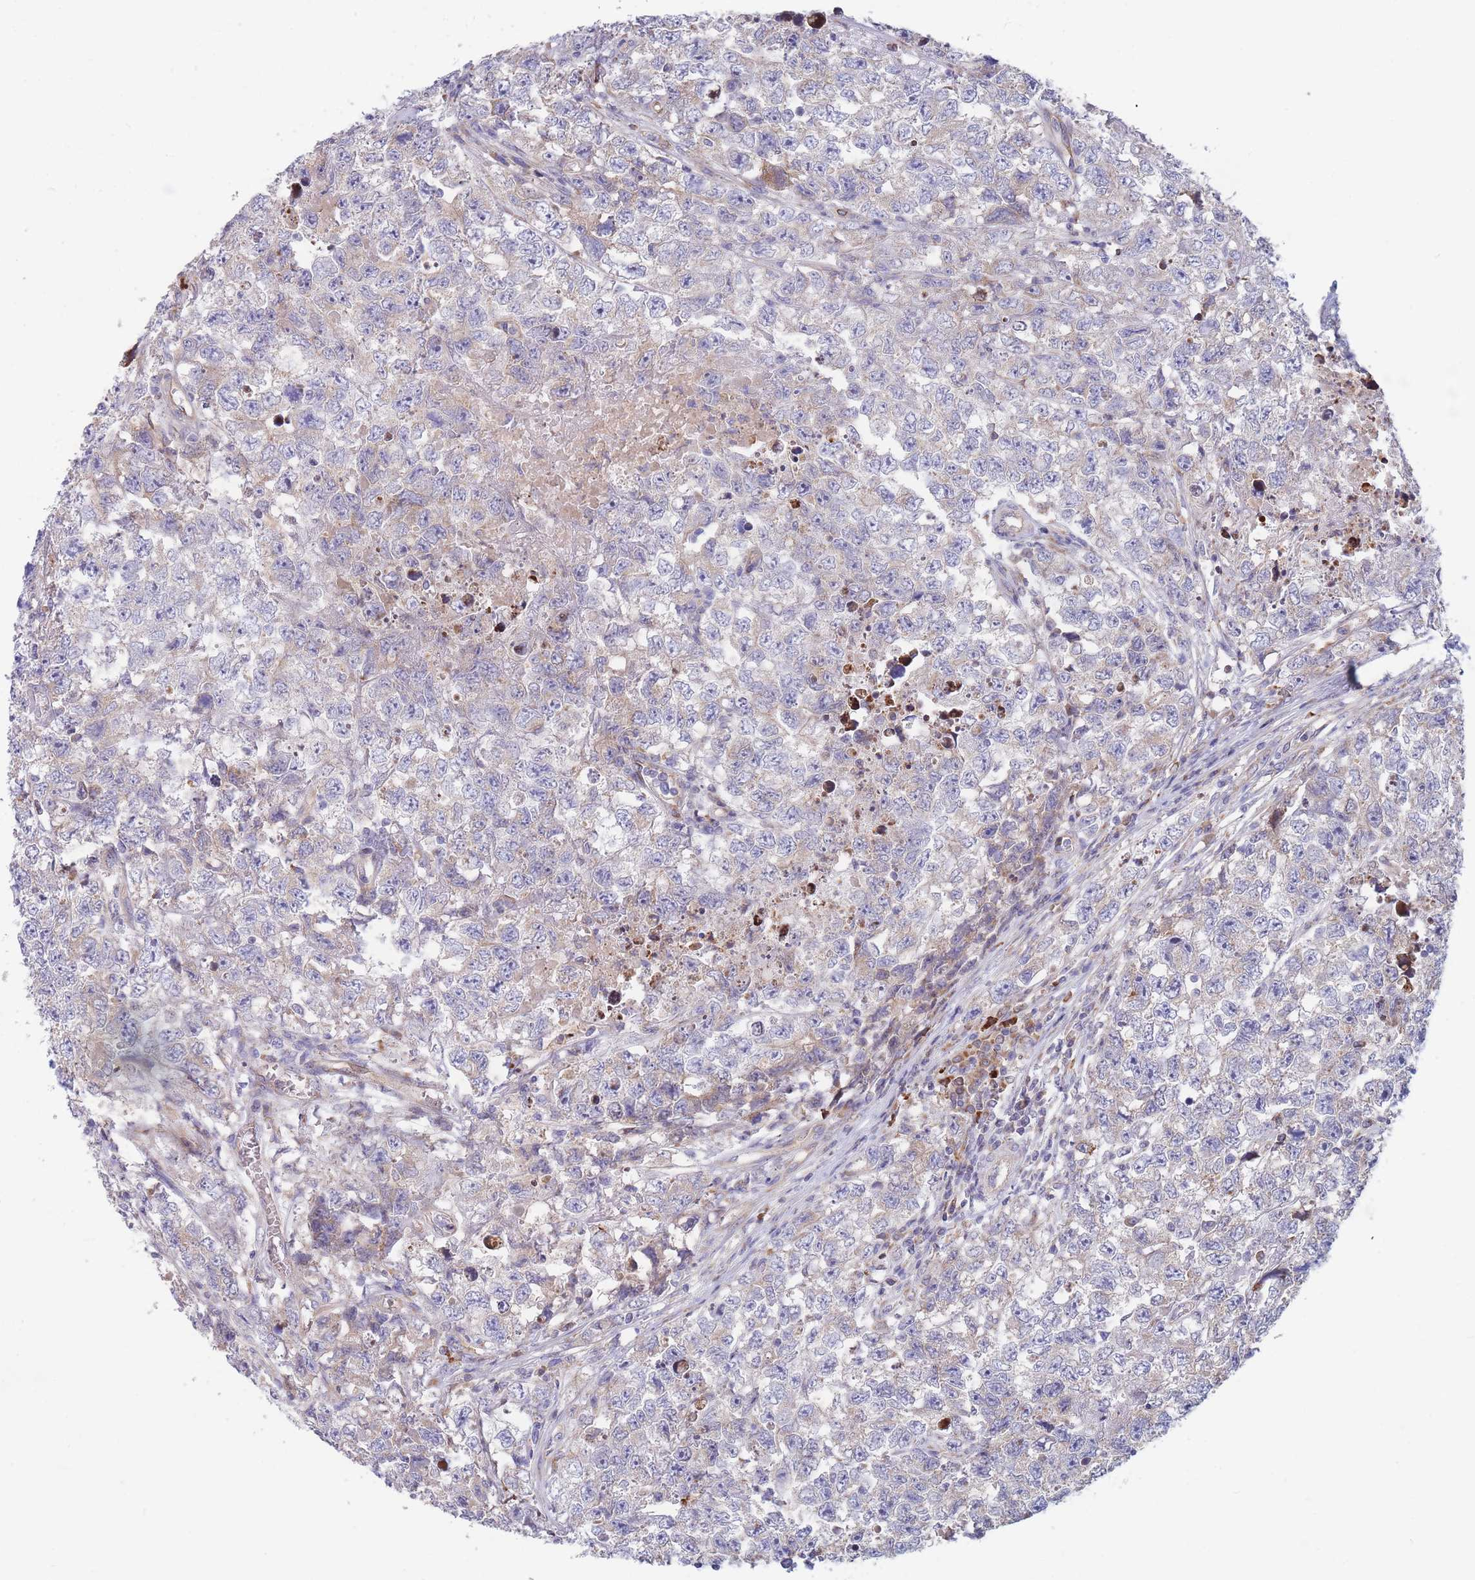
{"staining": {"intensity": "negative", "quantity": "none", "location": "none"}, "tissue": "testis cancer", "cell_type": "Tumor cells", "image_type": "cancer", "snomed": [{"axis": "morphology", "description": "Carcinoma, Embryonal, NOS"}, {"axis": "topography", "description": "Testis"}], "caption": "High power microscopy image of an immunohistochemistry (IHC) image of testis embryonal carcinoma, revealing no significant positivity in tumor cells.", "gene": "TMEM131L", "patient": {"sex": "male", "age": 22}}